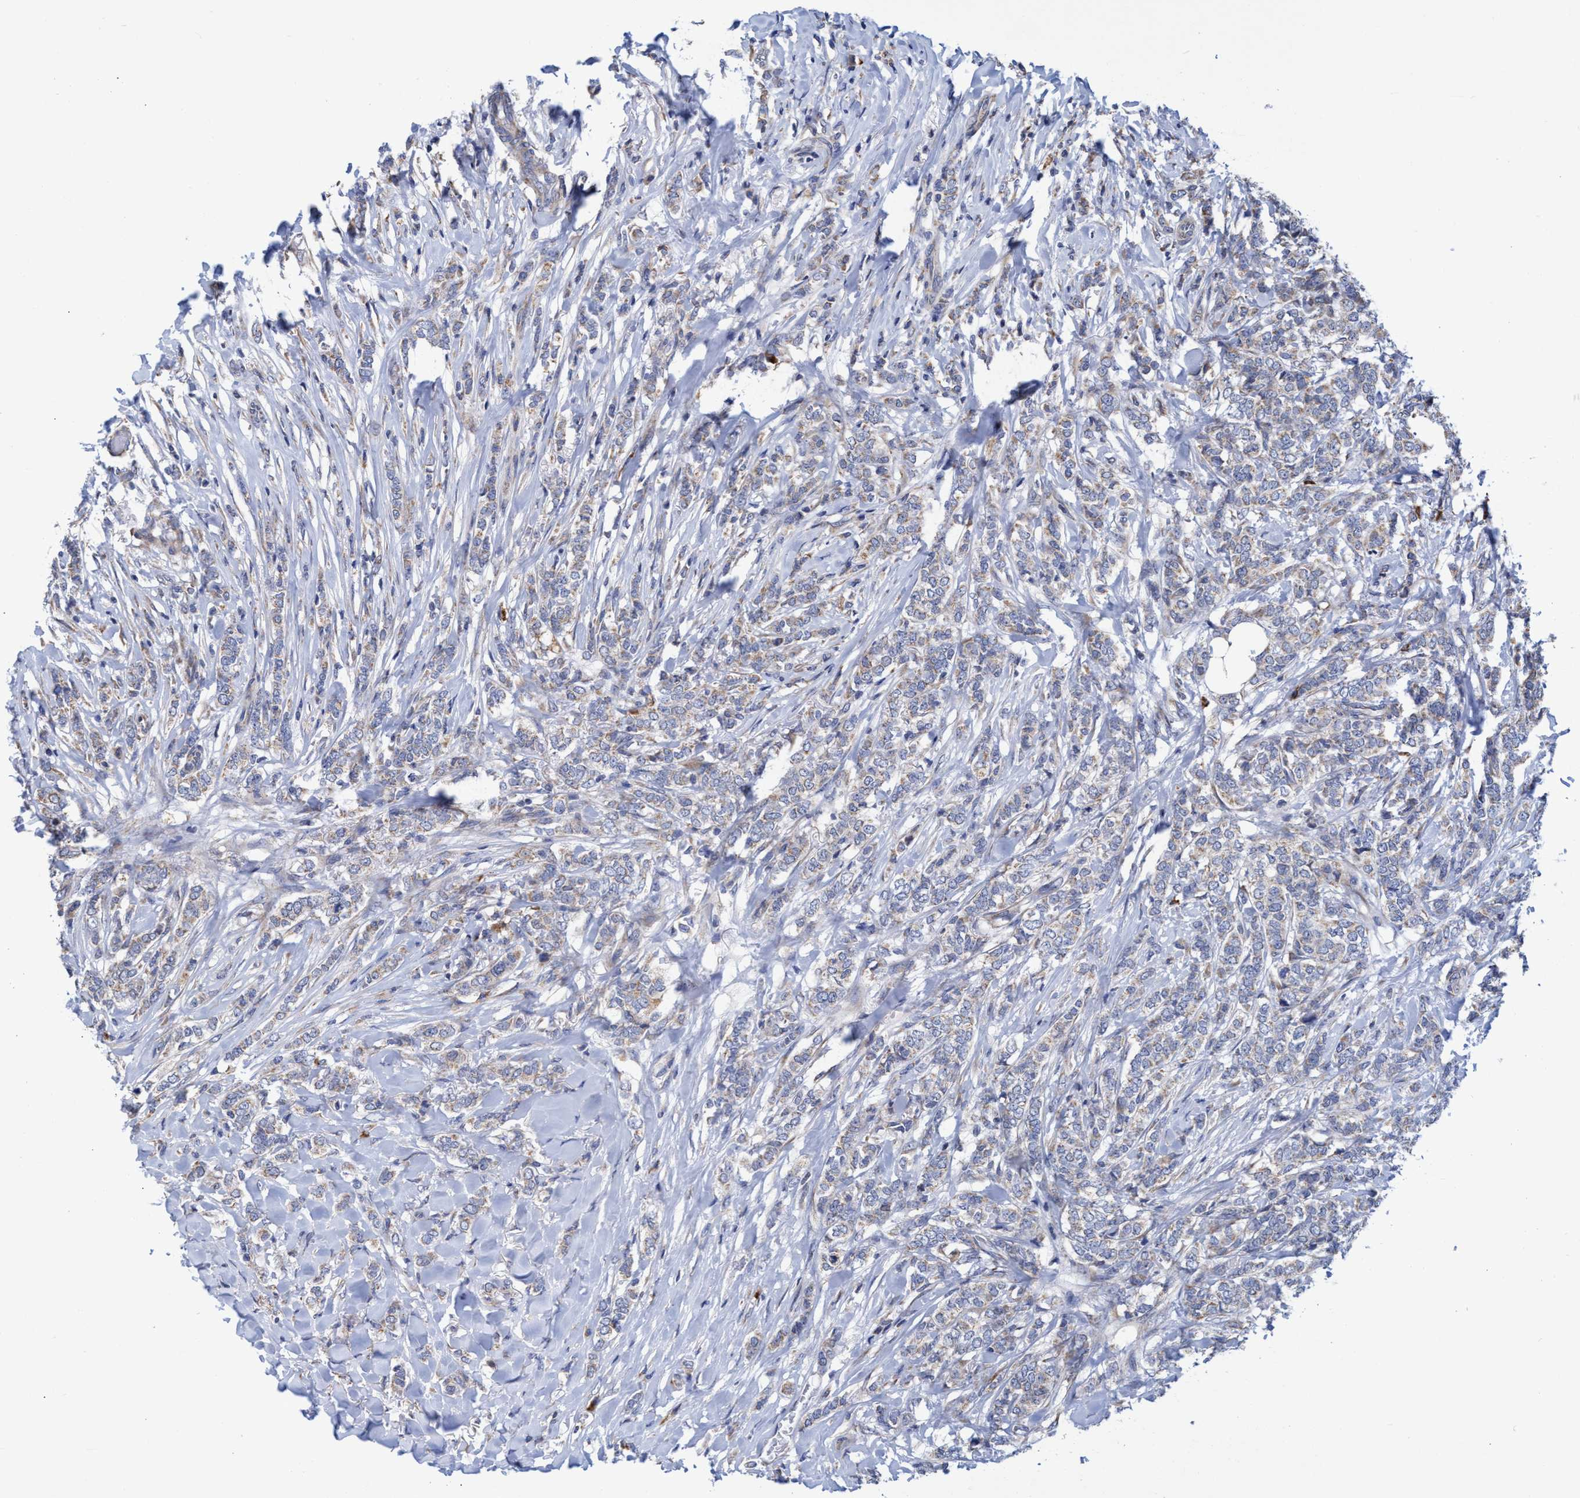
{"staining": {"intensity": "weak", "quantity": ">75%", "location": "cytoplasmic/membranous"}, "tissue": "breast cancer", "cell_type": "Tumor cells", "image_type": "cancer", "snomed": [{"axis": "morphology", "description": "Lobular carcinoma"}, {"axis": "topography", "description": "Skin"}, {"axis": "topography", "description": "Breast"}], "caption": "Immunohistochemical staining of human breast lobular carcinoma shows low levels of weak cytoplasmic/membranous protein staining in approximately >75% of tumor cells. (Brightfield microscopy of DAB IHC at high magnification).", "gene": "NAT16", "patient": {"sex": "female", "age": 46}}